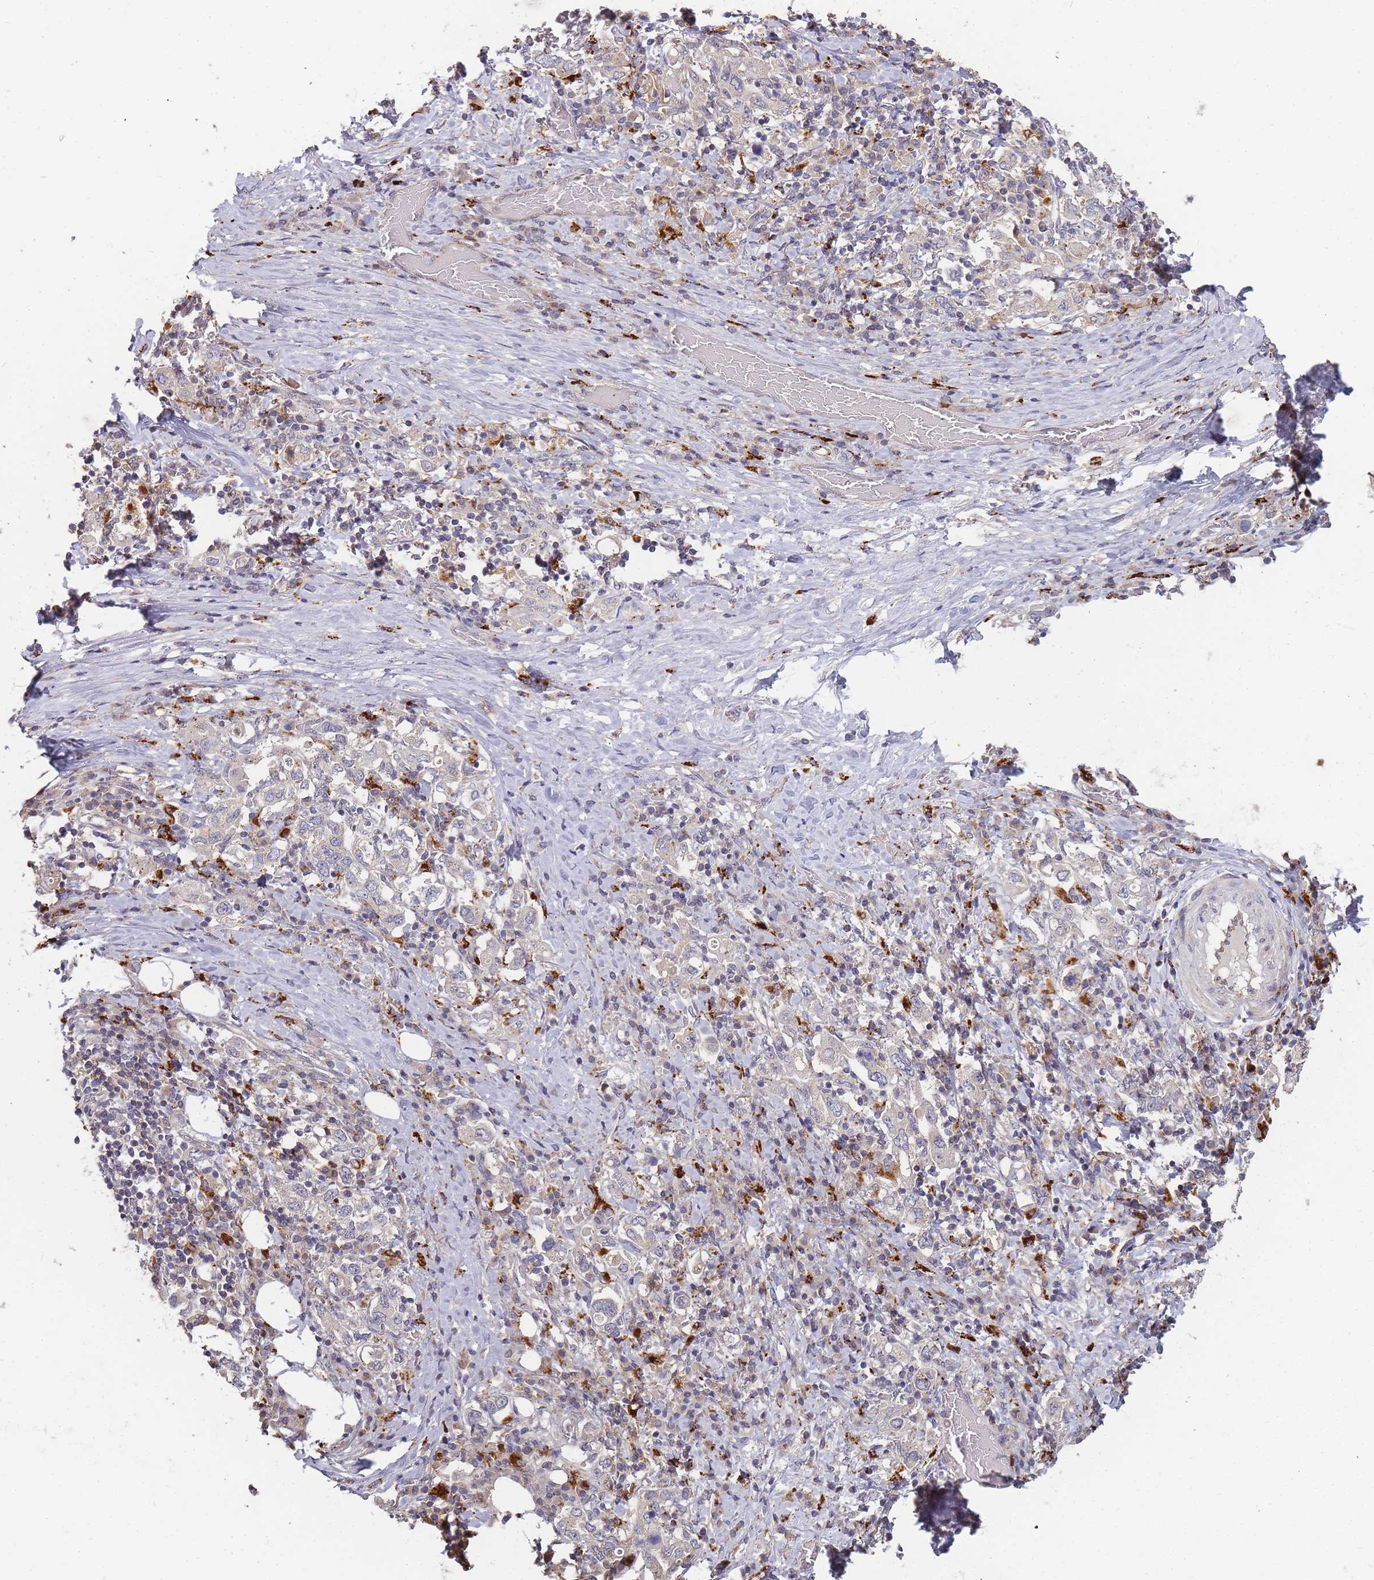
{"staining": {"intensity": "negative", "quantity": "none", "location": "none"}, "tissue": "stomach cancer", "cell_type": "Tumor cells", "image_type": "cancer", "snomed": [{"axis": "morphology", "description": "Adenocarcinoma, NOS"}, {"axis": "topography", "description": "Stomach, upper"}, {"axis": "topography", "description": "Stomach"}], "caption": "This is a histopathology image of immunohistochemistry (IHC) staining of stomach adenocarcinoma, which shows no expression in tumor cells.", "gene": "ATG5", "patient": {"sex": "male", "age": 62}}